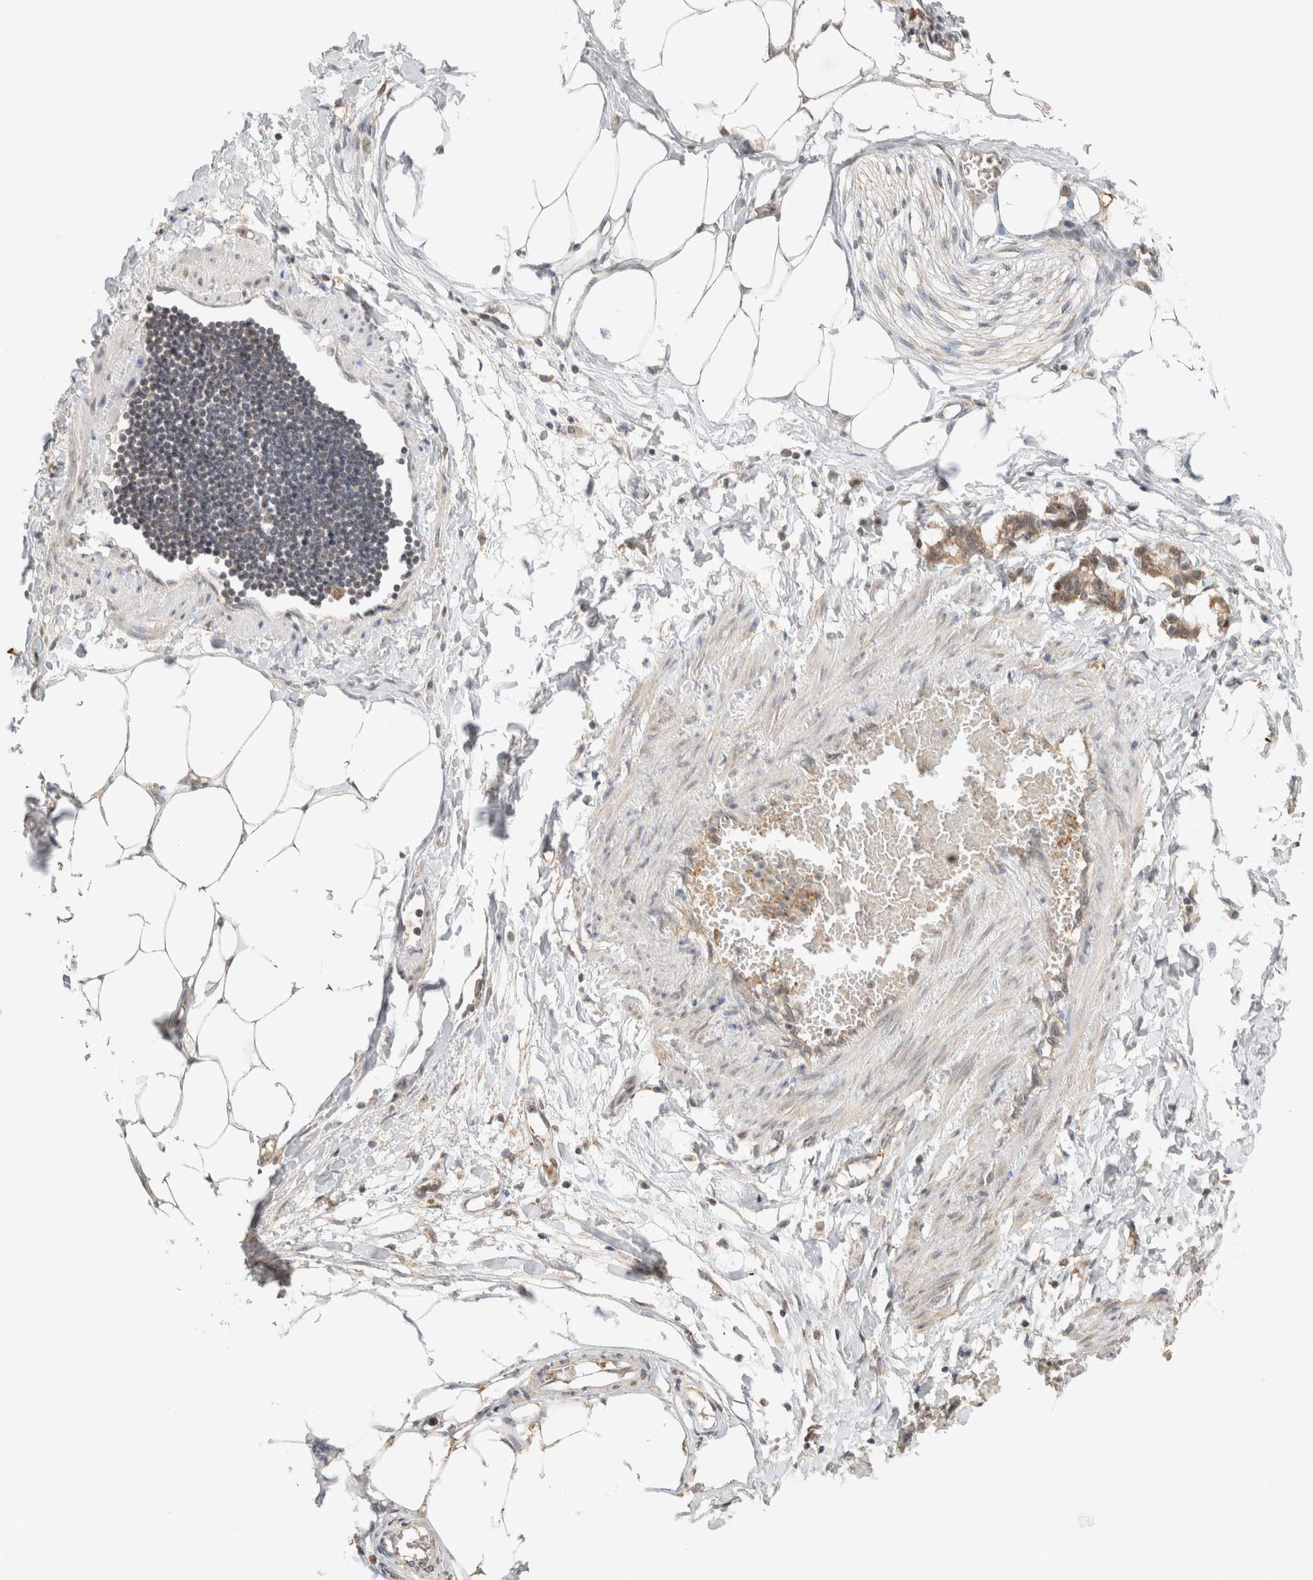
{"staining": {"intensity": "negative", "quantity": "none", "location": "none"}, "tissue": "adipose tissue", "cell_type": "Adipocytes", "image_type": "normal", "snomed": [{"axis": "morphology", "description": "Normal tissue, NOS"}, {"axis": "morphology", "description": "Adenocarcinoma, NOS"}, {"axis": "topography", "description": "Colon"}, {"axis": "topography", "description": "Peripheral nerve tissue"}], "caption": "Immunohistochemistry histopathology image of normal human adipose tissue stained for a protein (brown), which exhibits no positivity in adipocytes.", "gene": "CA13", "patient": {"sex": "male", "age": 14}}